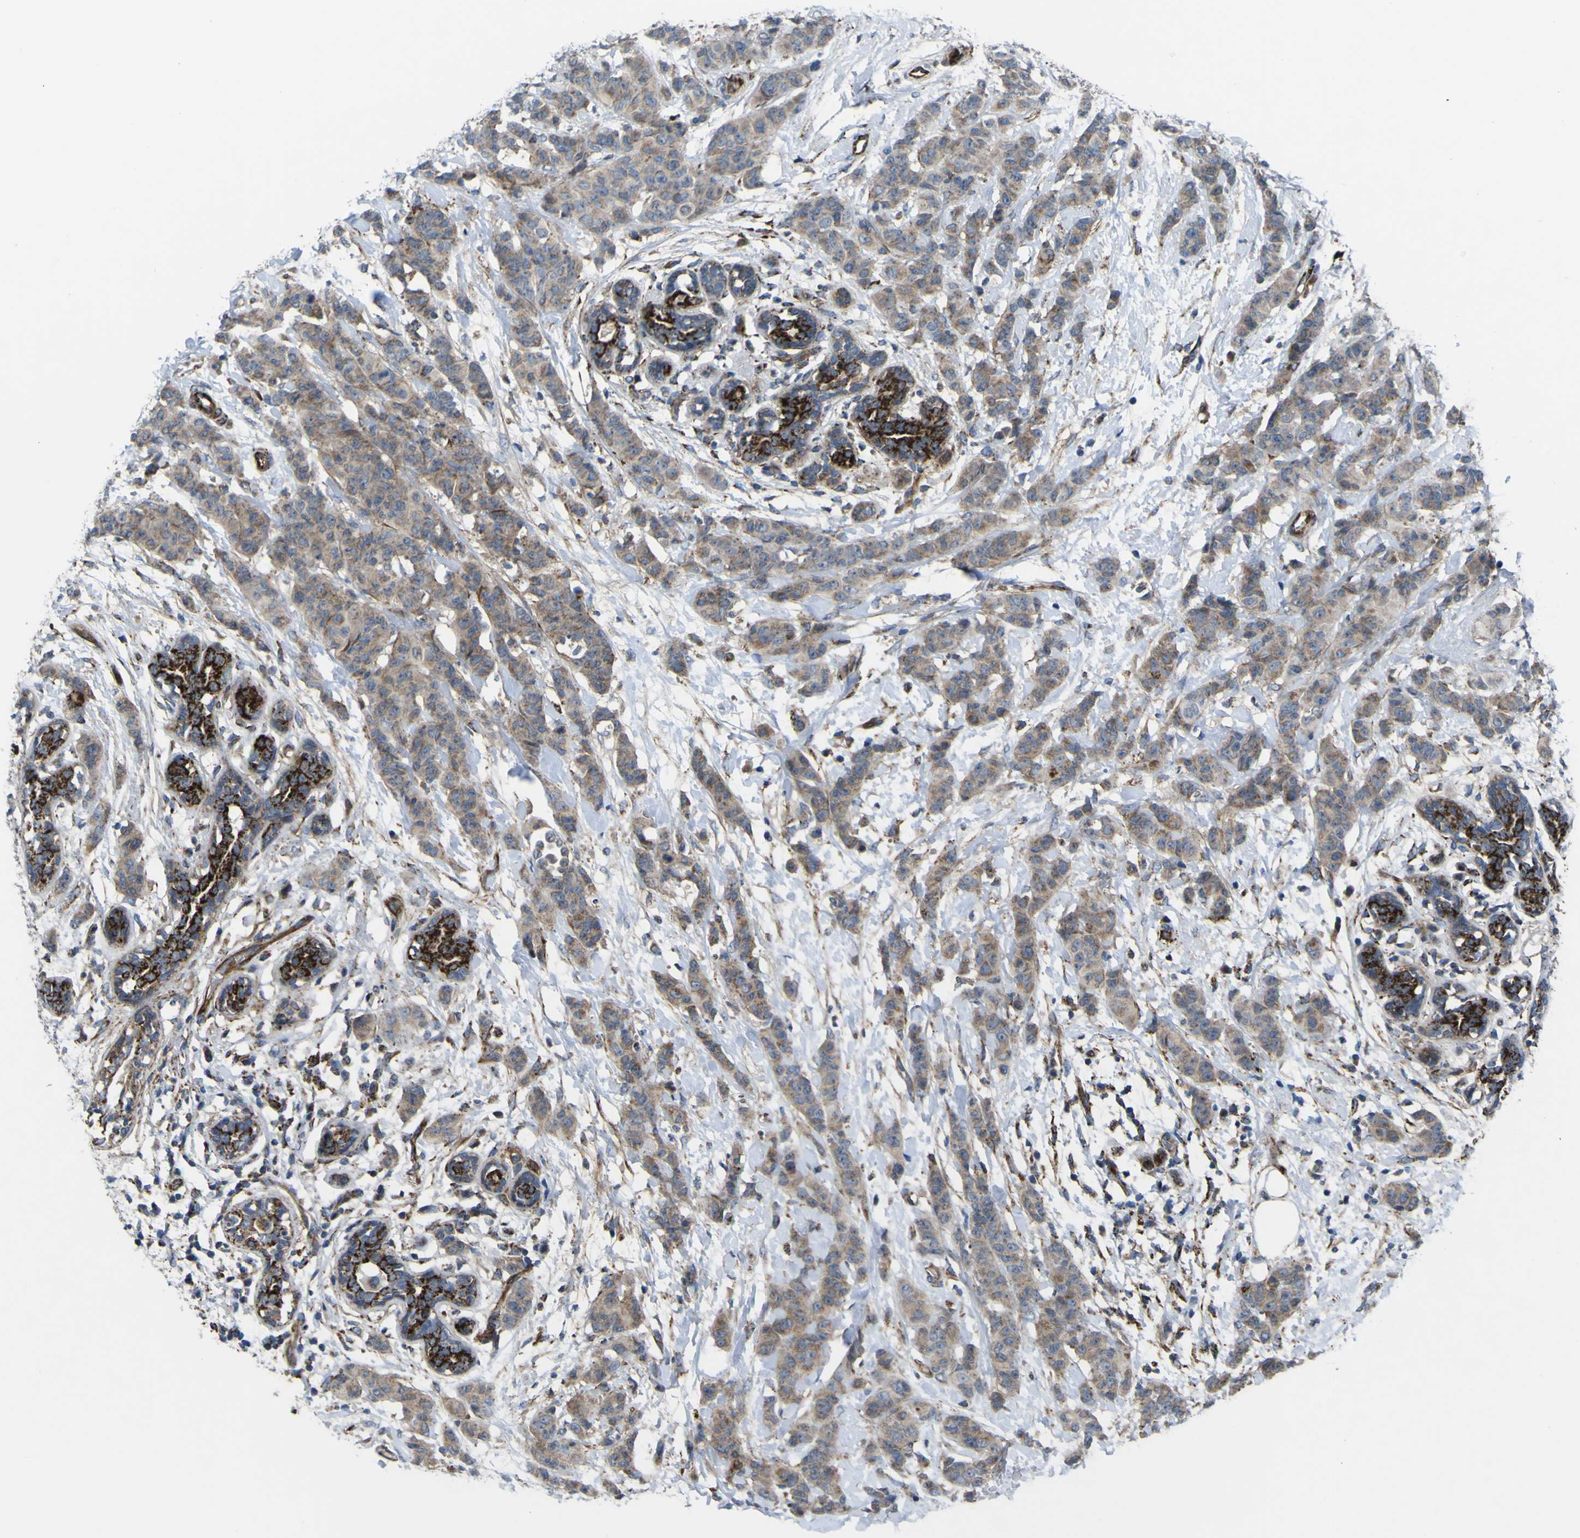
{"staining": {"intensity": "moderate", "quantity": ">75%", "location": "cytoplasmic/membranous"}, "tissue": "breast cancer", "cell_type": "Tumor cells", "image_type": "cancer", "snomed": [{"axis": "morphology", "description": "Normal tissue, NOS"}, {"axis": "morphology", "description": "Duct carcinoma"}, {"axis": "topography", "description": "Breast"}], "caption": "High-magnification brightfield microscopy of breast cancer (invasive ductal carcinoma) stained with DAB (3,3'-diaminobenzidine) (brown) and counterstained with hematoxylin (blue). tumor cells exhibit moderate cytoplasmic/membranous staining is identified in approximately>75% of cells. (Stains: DAB in brown, nuclei in blue, Microscopy: brightfield microscopy at high magnification).", "gene": "GPLD1", "patient": {"sex": "female", "age": 40}}